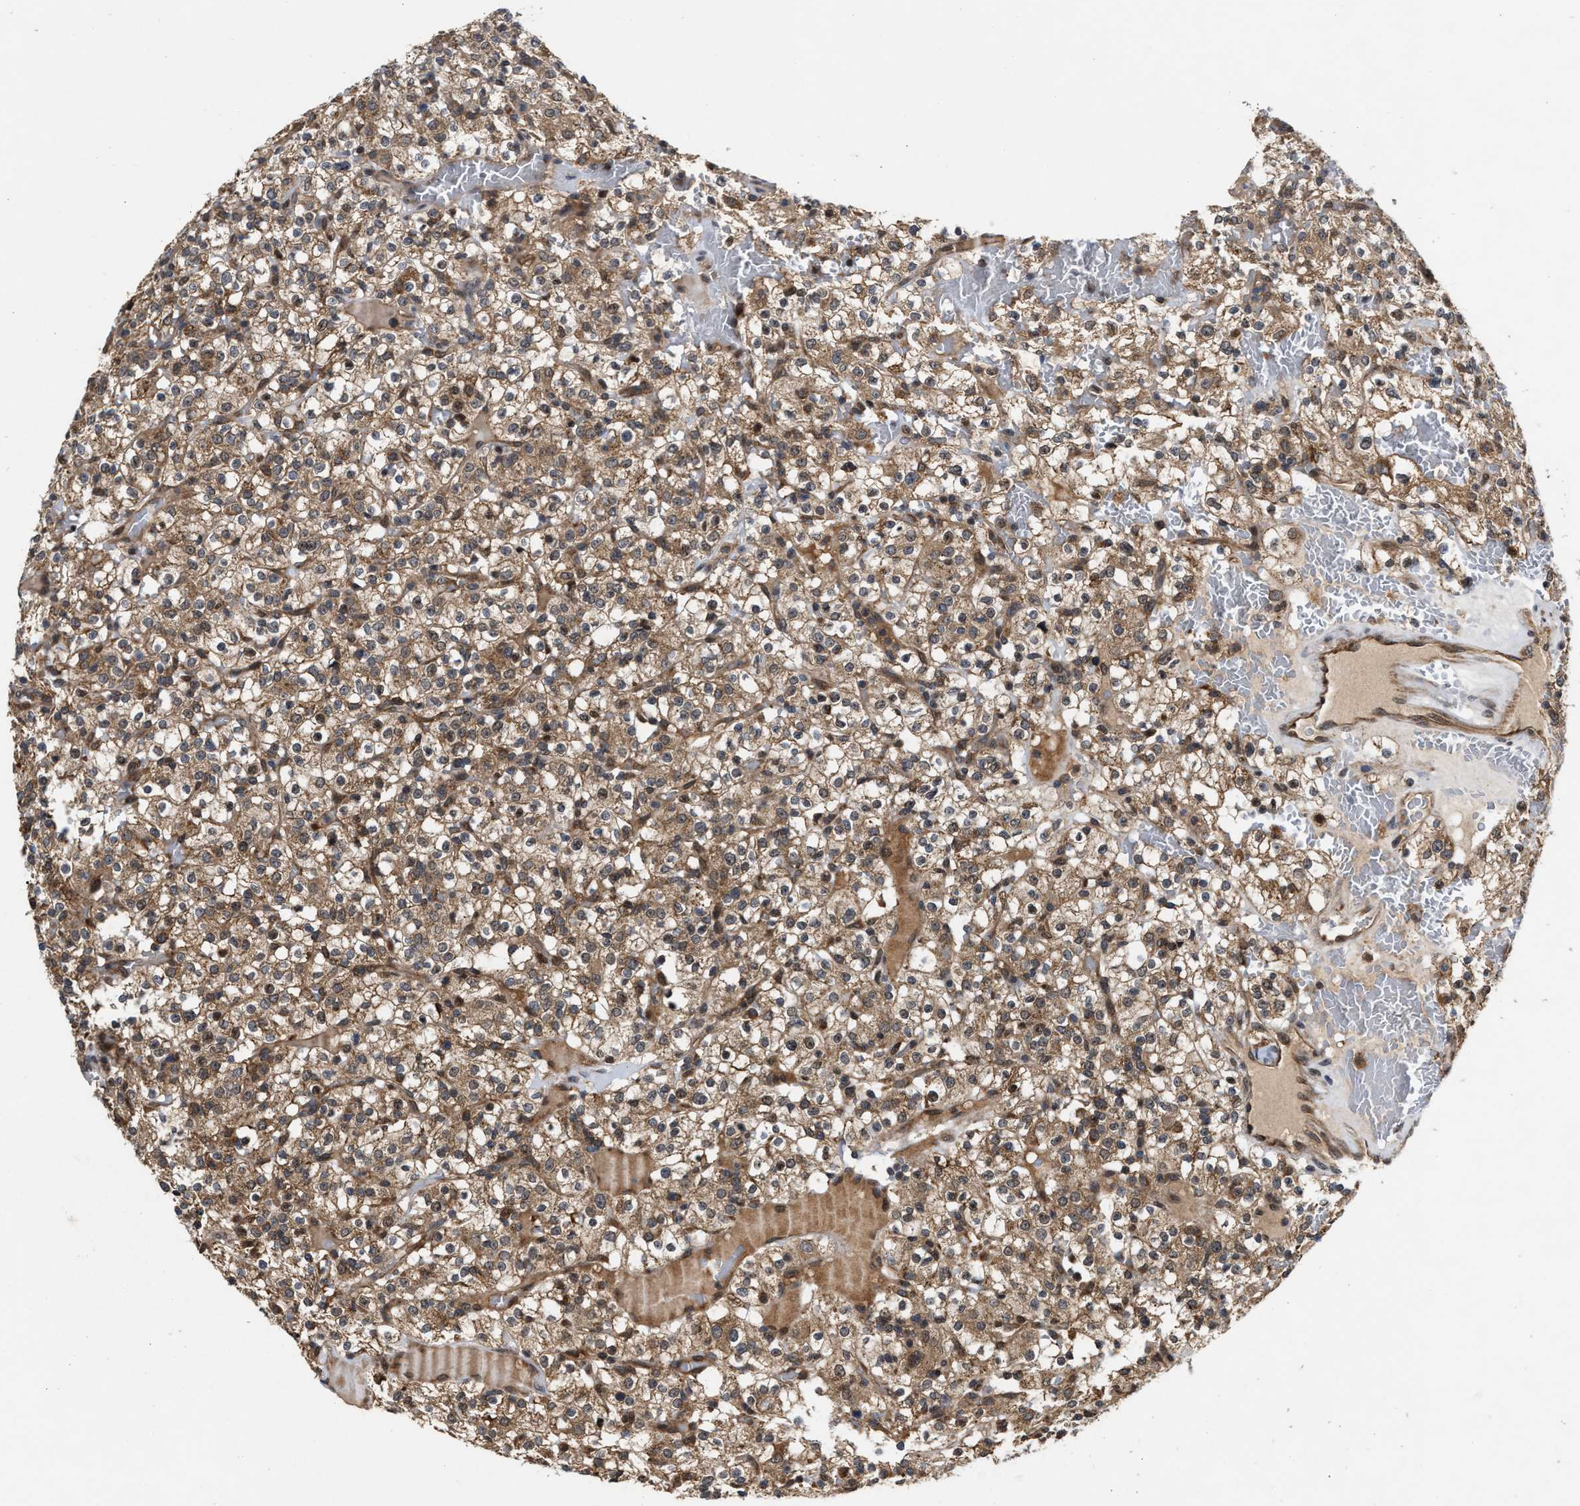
{"staining": {"intensity": "moderate", "quantity": ">75%", "location": "cytoplasmic/membranous"}, "tissue": "renal cancer", "cell_type": "Tumor cells", "image_type": "cancer", "snomed": [{"axis": "morphology", "description": "Normal tissue, NOS"}, {"axis": "morphology", "description": "Adenocarcinoma, NOS"}, {"axis": "topography", "description": "Kidney"}], "caption": "Human adenocarcinoma (renal) stained with a brown dye demonstrates moderate cytoplasmic/membranous positive positivity in about >75% of tumor cells.", "gene": "CFLAR", "patient": {"sex": "female", "age": 72}}